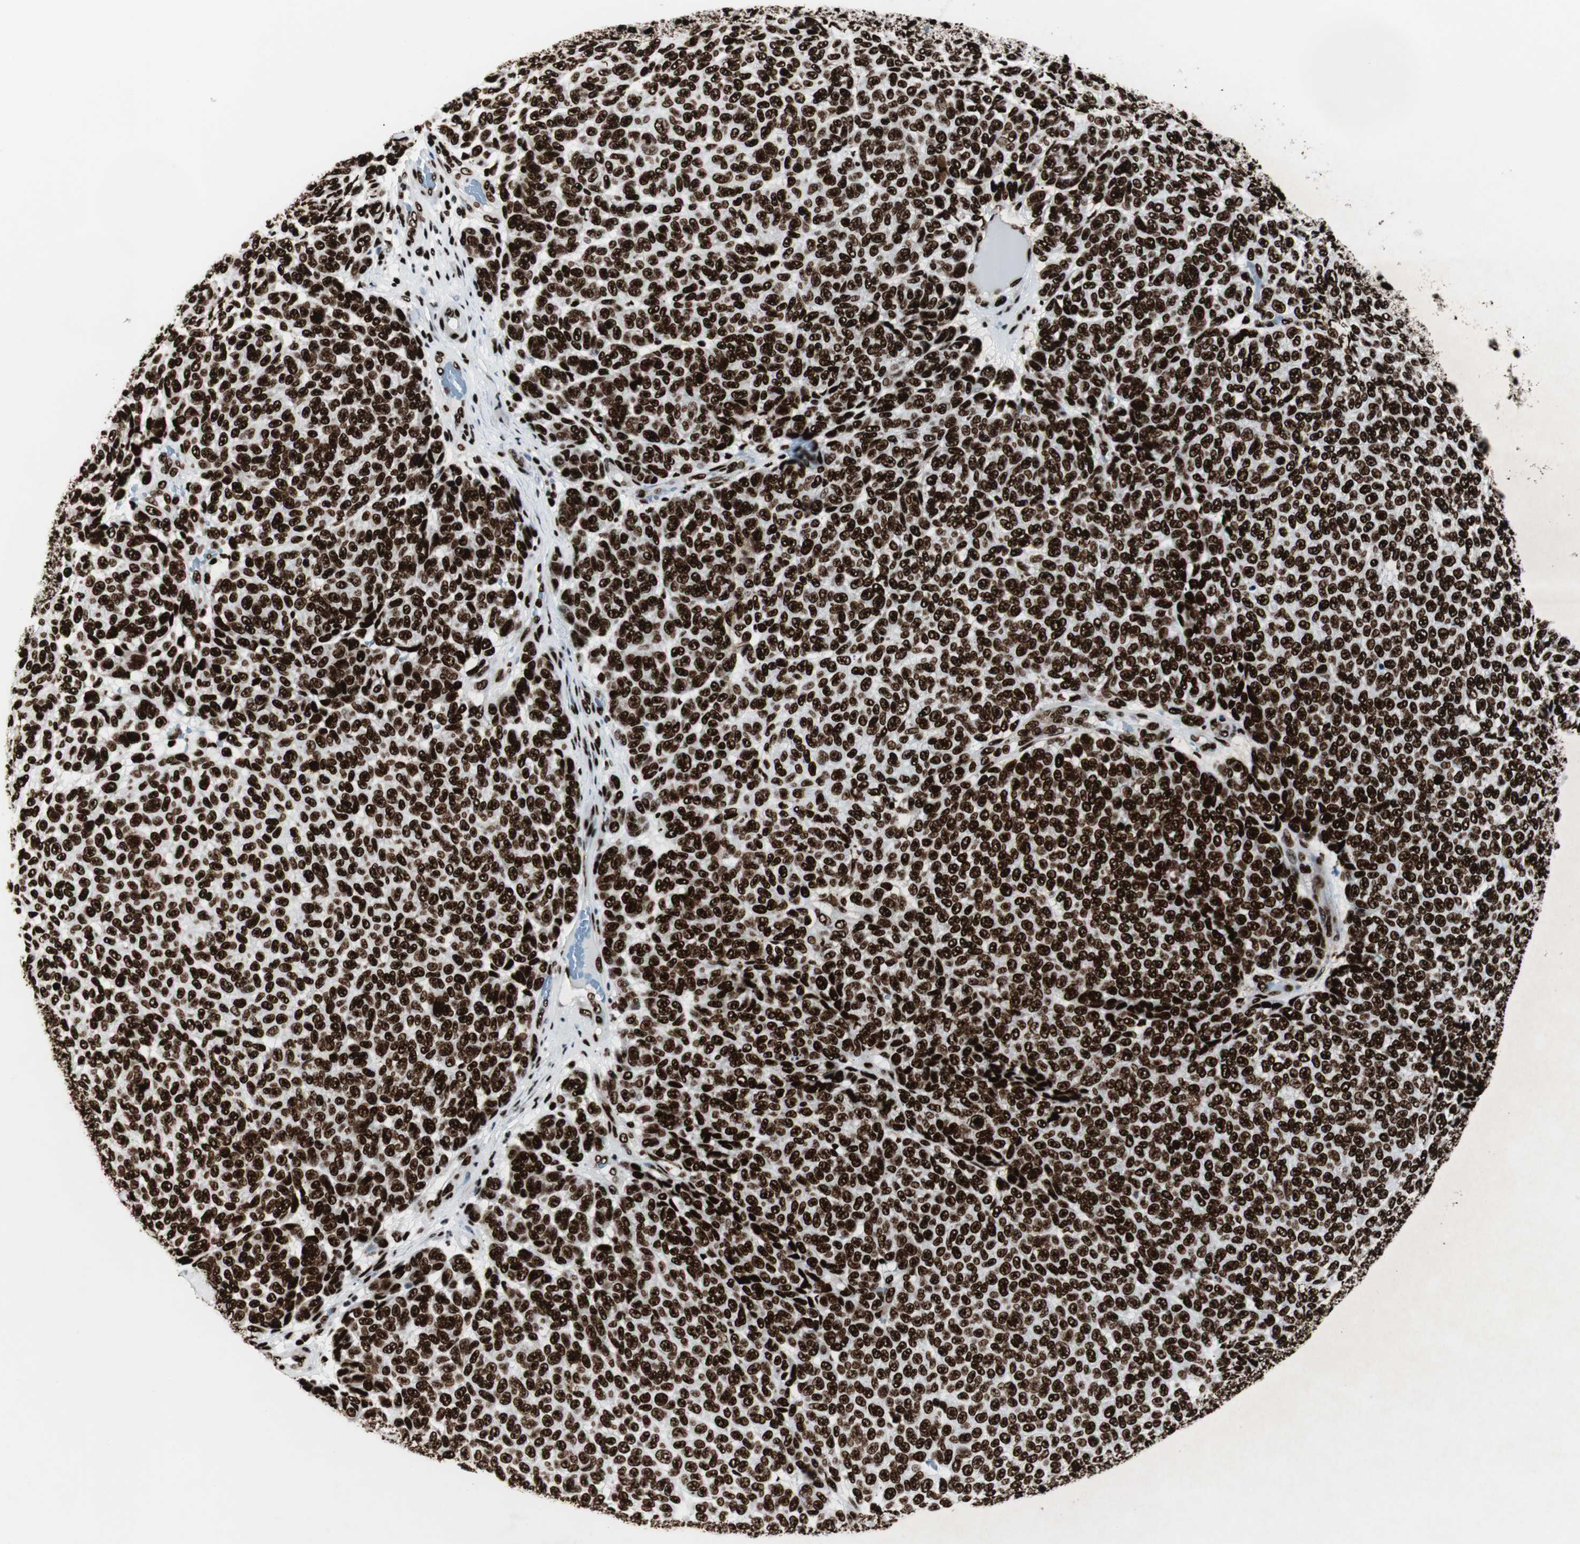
{"staining": {"intensity": "strong", "quantity": ">75%", "location": "nuclear"}, "tissue": "melanoma", "cell_type": "Tumor cells", "image_type": "cancer", "snomed": [{"axis": "morphology", "description": "Malignant melanoma, NOS"}, {"axis": "topography", "description": "Skin"}], "caption": "Human malignant melanoma stained with a protein marker exhibits strong staining in tumor cells.", "gene": "NCL", "patient": {"sex": "male", "age": 59}}